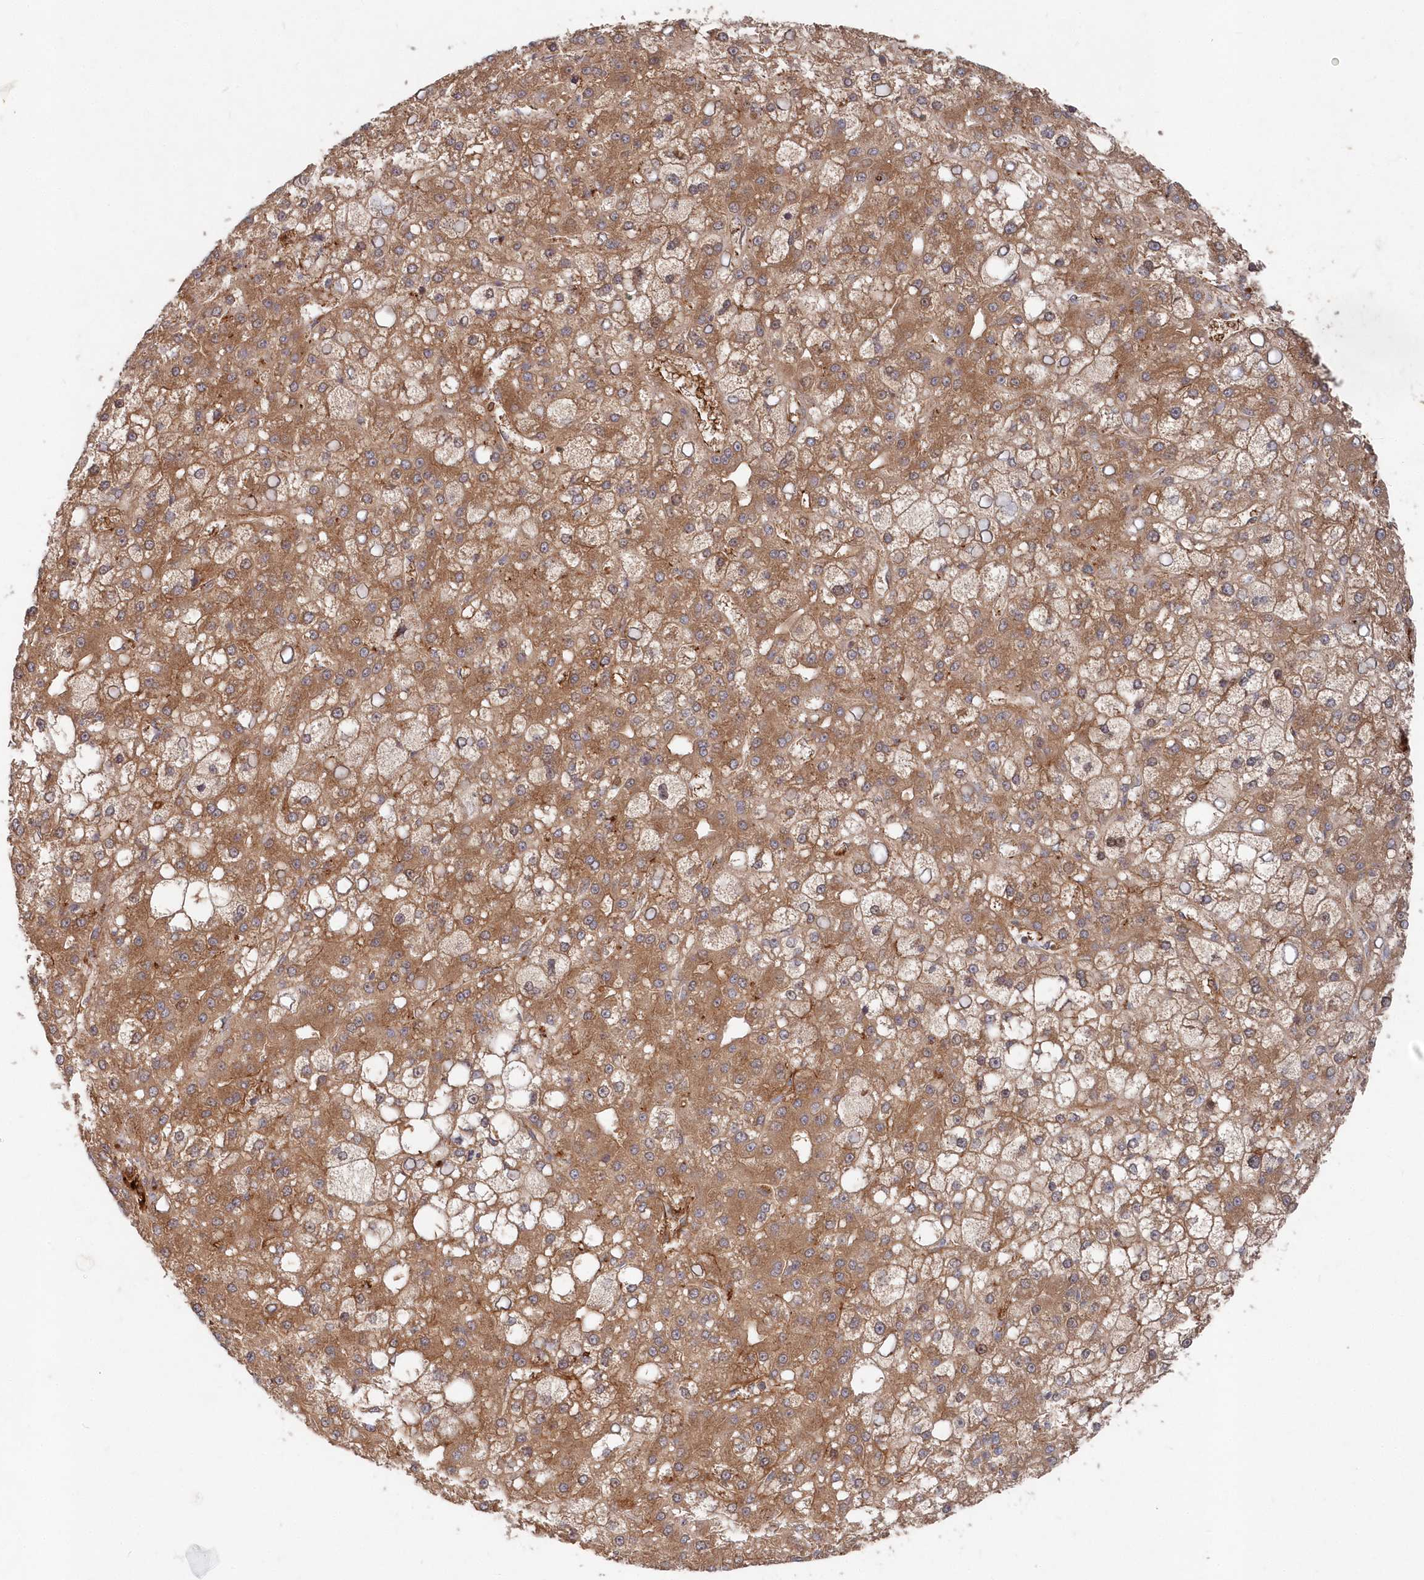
{"staining": {"intensity": "moderate", "quantity": ">75%", "location": "cytoplasmic/membranous"}, "tissue": "liver cancer", "cell_type": "Tumor cells", "image_type": "cancer", "snomed": [{"axis": "morphology", "description": "Carcinoma, Hepatocellular, NOS"}, {"axis": "topography", "description": "Liver"}], "caption": "There is medium levels of moderate cytoplasmic/membranous staining in tumor cells of liver cancer (hepatocellular carcinoma), as demonstrated by immunohistochemical staining (brown color).", "gene": "ABHD14B", "patient": {"sex": "male", "age": 67}}